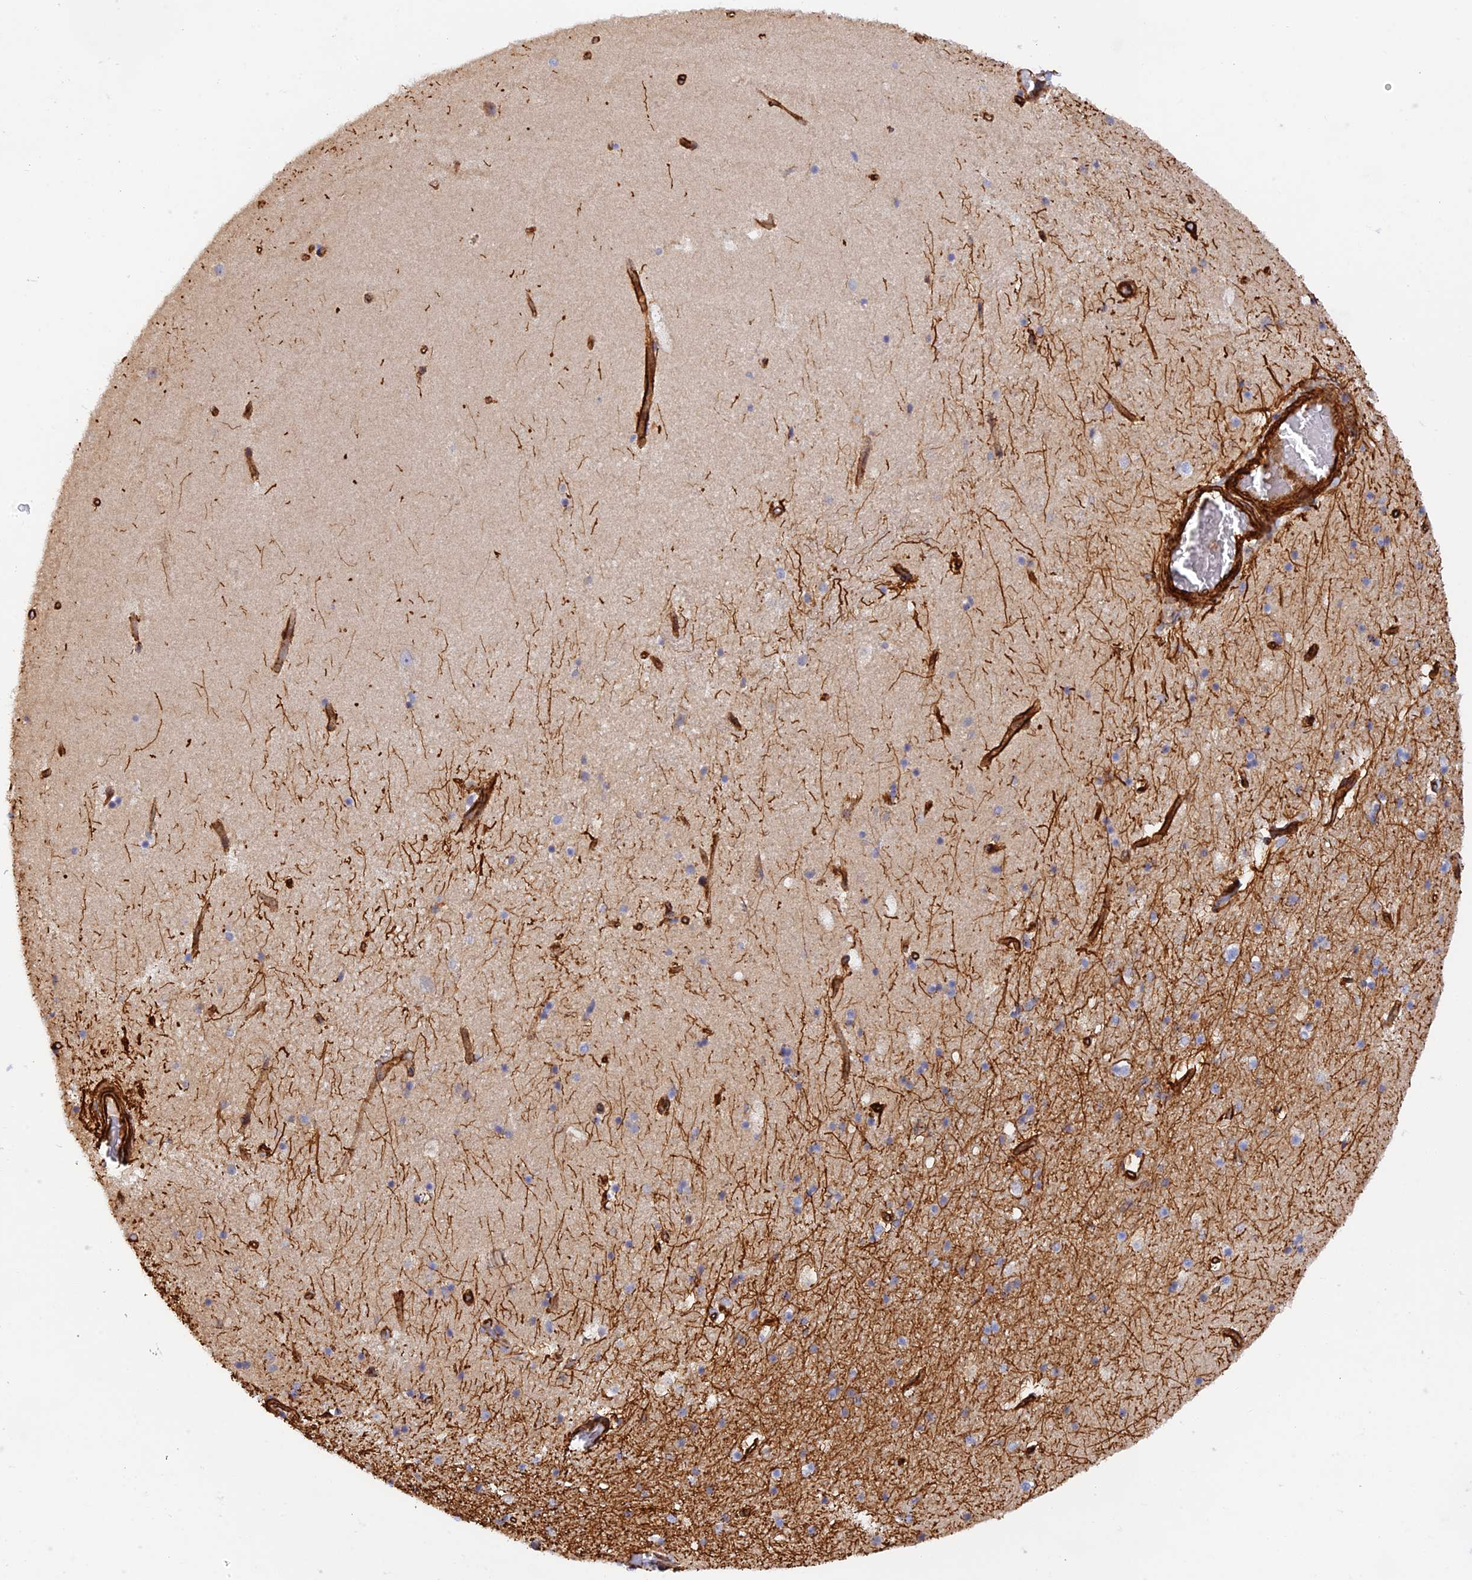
{"staining": {"intensity": "moderate", "quantity": "<25%", "location": "cytoplasmic/membranous"}, "tissue": "hippocampus", "cell_type": "Glial cells", "image_type": "normal", "snomed": [{"axis": "morphology", "description": "Normal tissue, NOS"}, {"axis": "topography", "description": "Hippocampus"}], "caption": "Glial cells display low levels of moderate cytoplasmic/membranous staining in approximately <25% of cells in normal hippocampus. The protein is shown in brown color, while the nuclei are stained blue.", "gene": "MYO9A", "patient": {"sex": "female", "age": 52}}